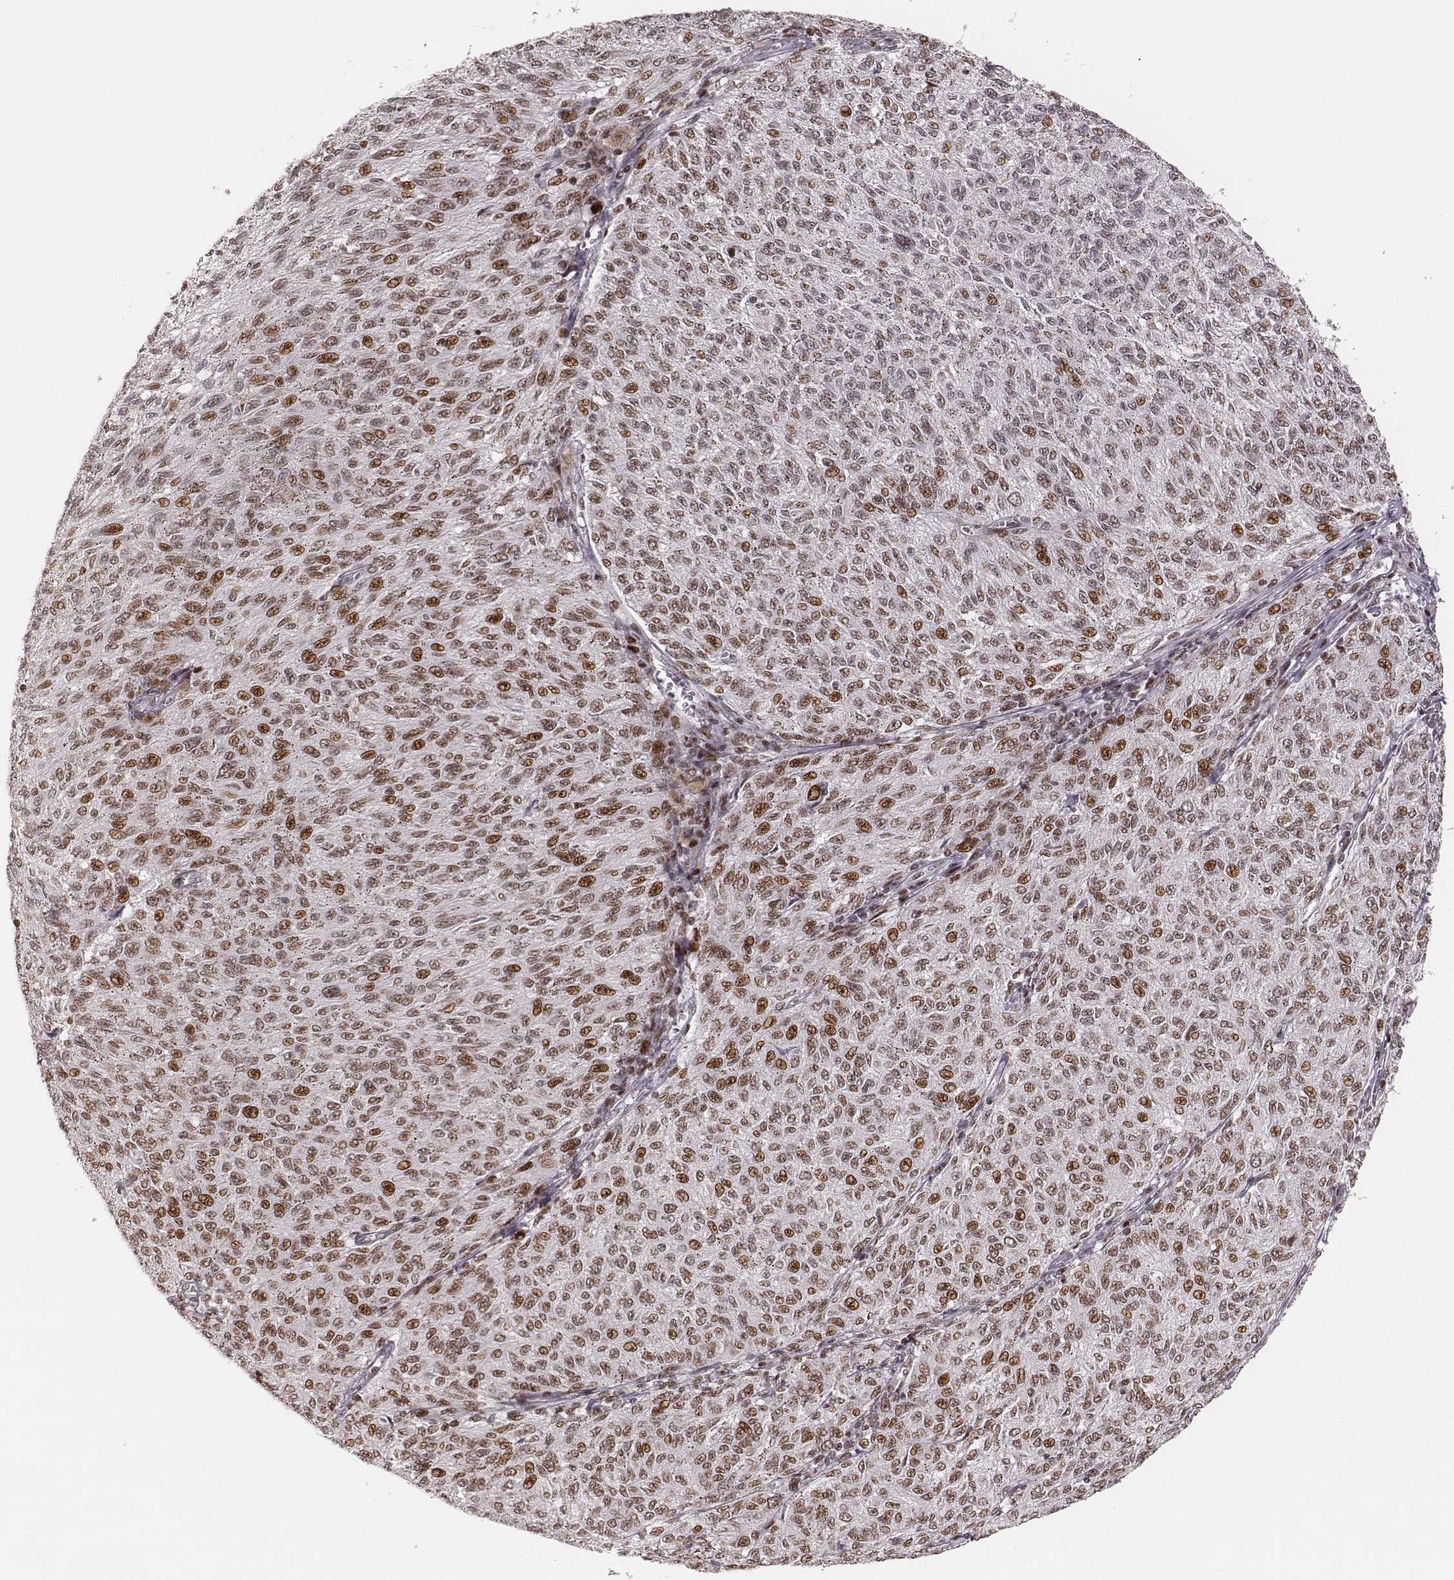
{"staining": {"intensity": "moderate", "quantity": ">75%", "location": "nuclear"}, "tissue": "melanoma", "cell_type": "Tumor cells", "image_type": "cancer", "snomed": [{"axis": "morphology", "description": "Malignant melanoma, NOS"}, {"axis": "topography", "description": "Skin"}], "caption": "Tumor cells demonstrate moderate nuclear expression in about >75% of cells in melanoma.", "gene": "HNRNPC", "patient": {"sex": "female", "age": 72}}